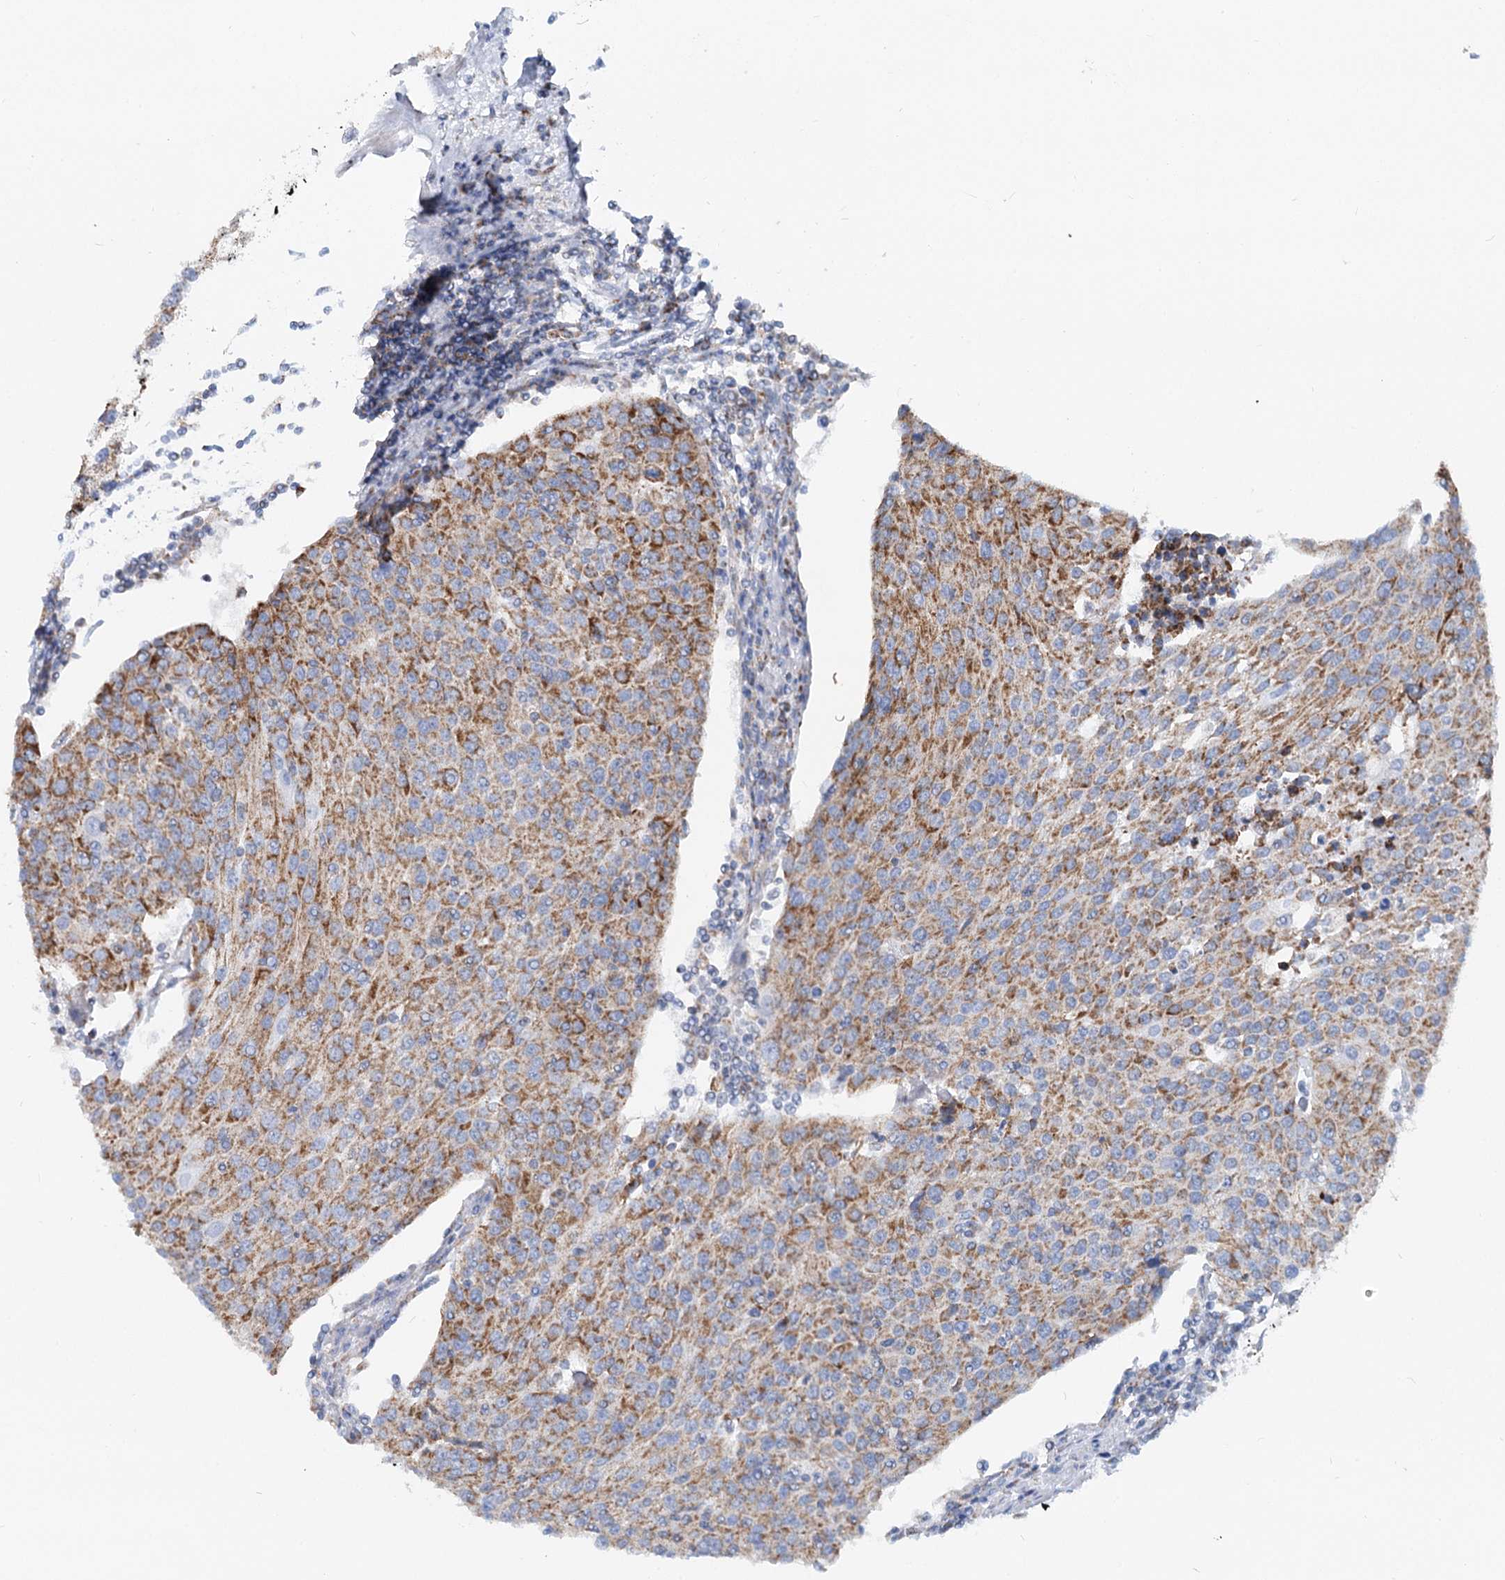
{"staining": {"intensity": "moderate", "quantity": "25%-75%", "location": "cytoplasmic/membranous"}, "tissue": "urothelial cancer", "cell_type": "Tumor cells", "image_type": "cancer", "snomed": [{"axis": "morphology", "description": "Urothelial carcinoma, High grade"}, {"axis": "topography", "description": "Urinary bladder"}], "caption": "Immunohistochemistry (DAB) staining of urothelial cancer demonstrates moderate cytoplasmic/membranous protein expression in approximately 25%-75% of tumor cells.", "gene": "MCCC2", "patient": {"sex": "female", "age": 85}}